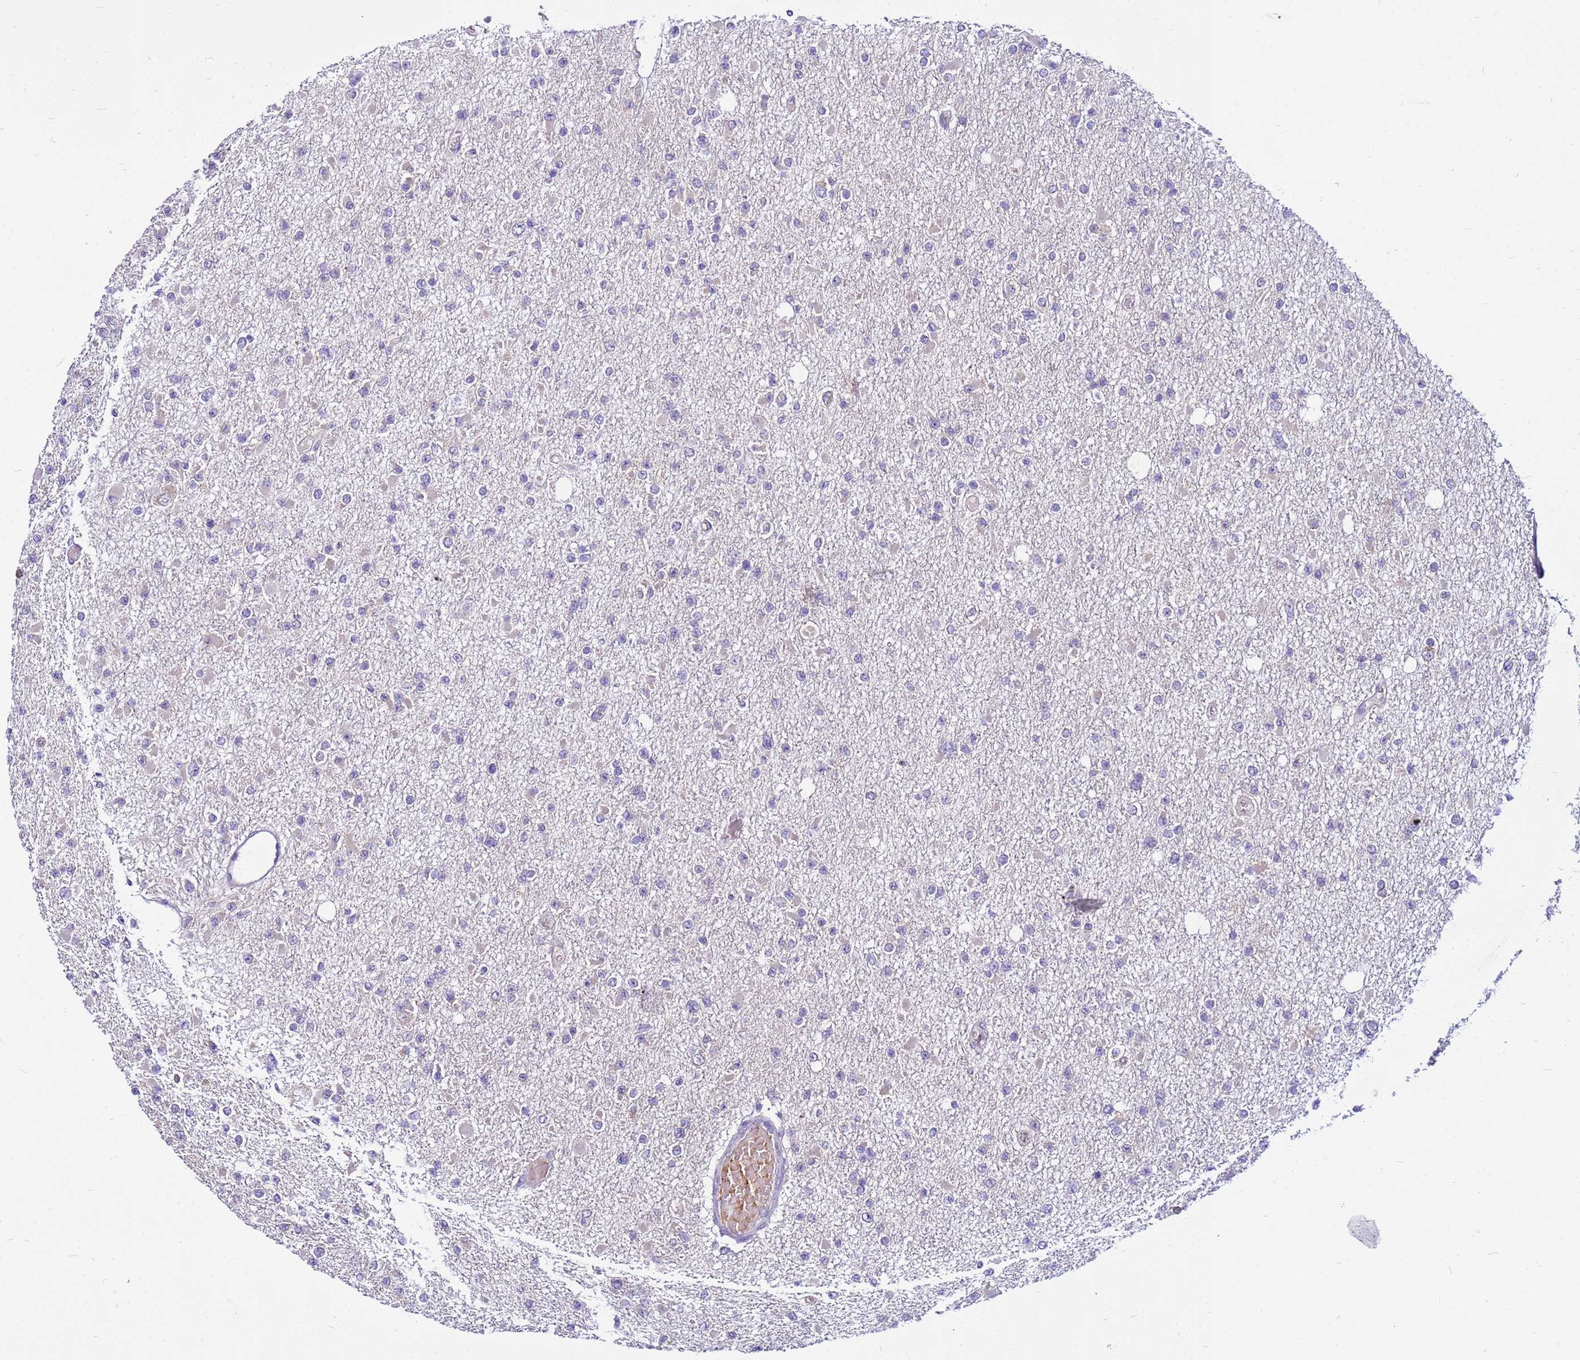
{"staining": {"intensity": "negative", "quantity": "none", "location": "none"}, "tissue": "glioma", "cell_type": "Tumor cells", "image_type": "cancer", "snomed": [{"axis": "morphology", "description": "Glioma, malignant, Low grade"}, {"axis": "topography", "description": "Brain"}], "caption": "The photomicrograph reveals no significant staining in tumor cells of glioma.", "gene": "PKD1", "patient": {"sex": "female", "age": 22}}